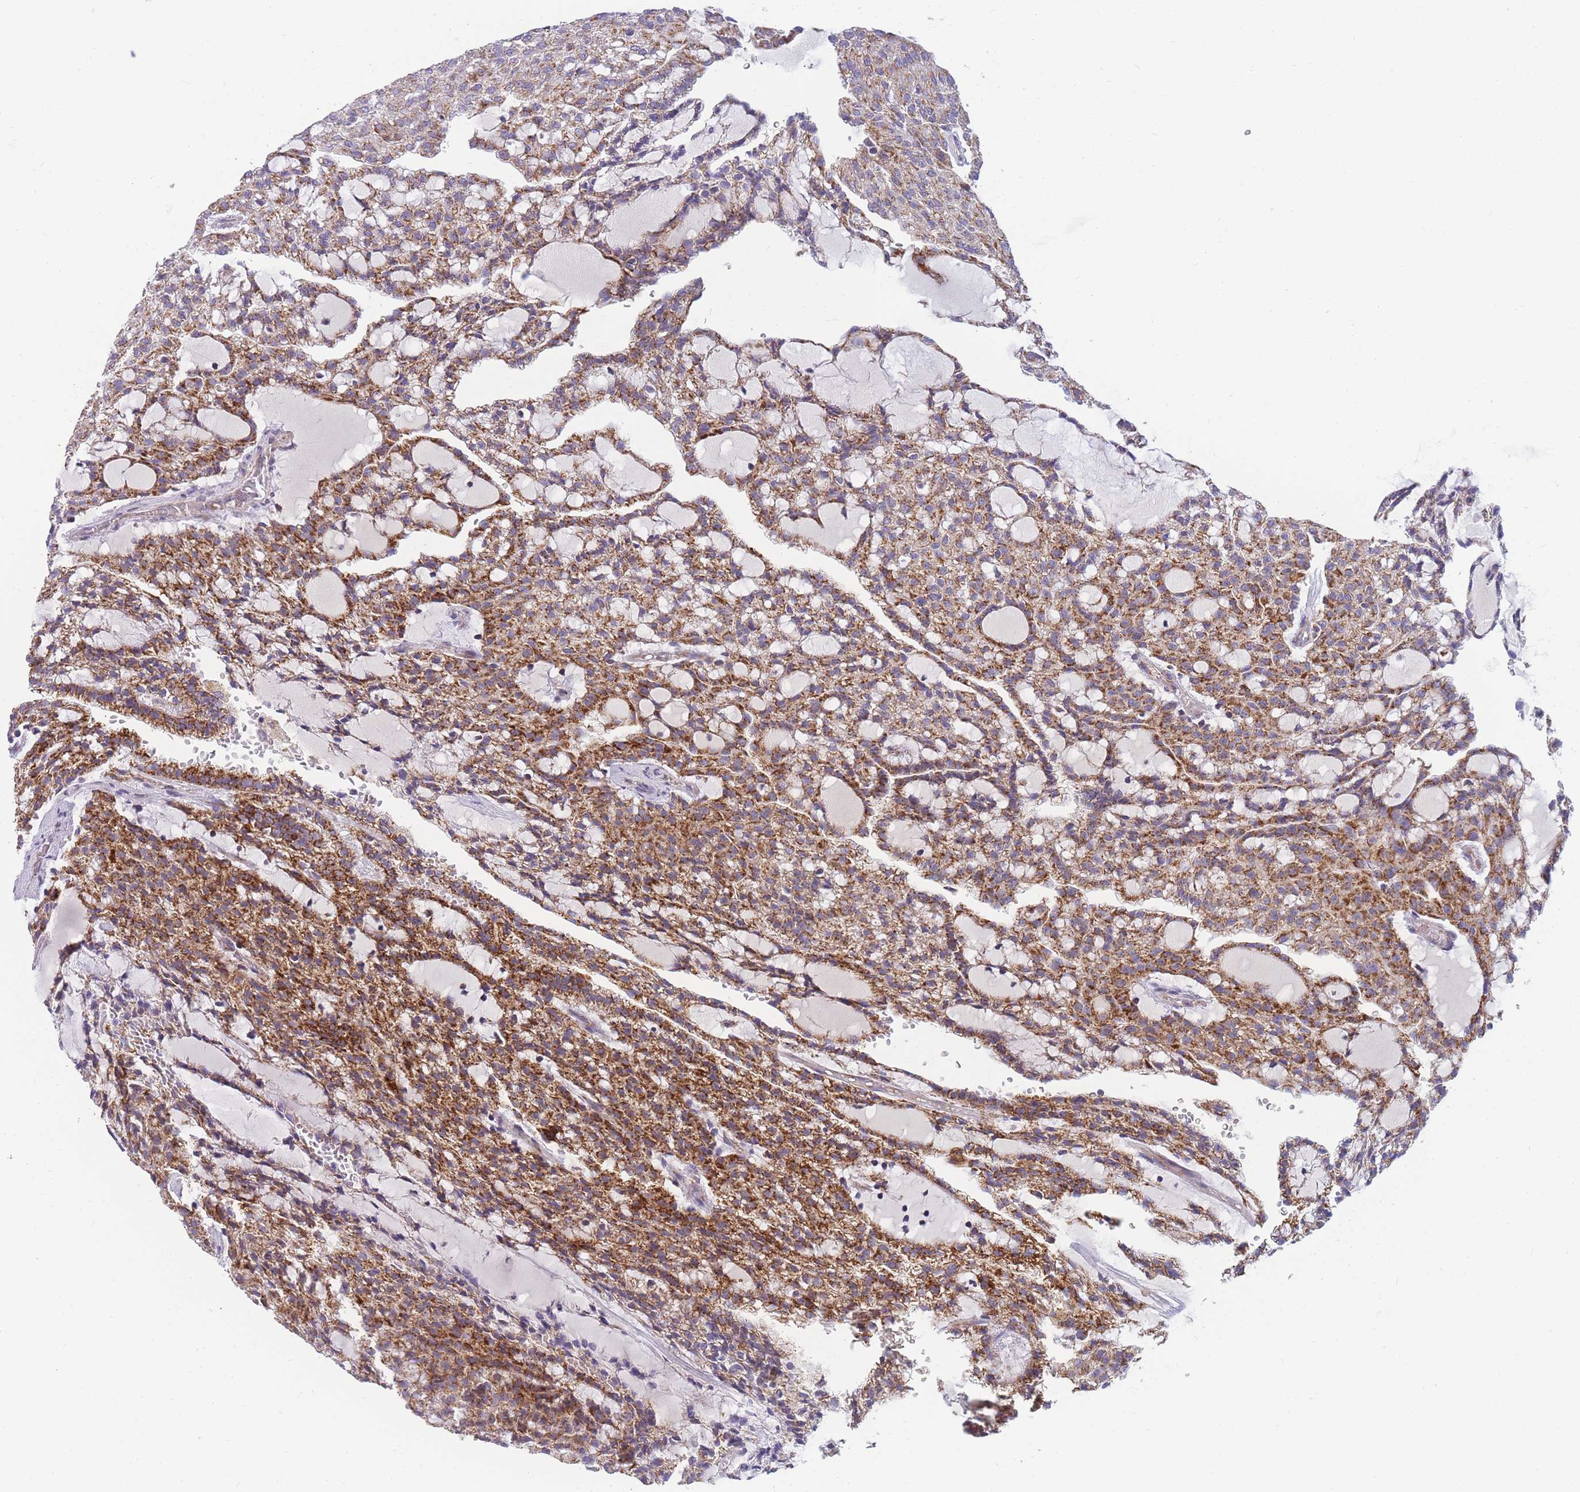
{"staining": {"intensity": "strong", "quantity": ">75%", "location": "cytoplasmic/membranous"}, "tissue": "renal cancer", "cell_type": "Tumor cells", "image_type": "cancer", "snomed": [{"axis": "morphology", "description": "Adenocarcinoma, NOS"}, {"axis": "topography", "description": "Kidney"}], "caption": "Immunohistochemical staining of human adenocarcinoma (renal) shows high levels of strong cytoplasmic/membranous protein expression in approximately >75% of tumor cells.", "gene": "MRPS11", "patient": {"sex": "male", "age": 63}}